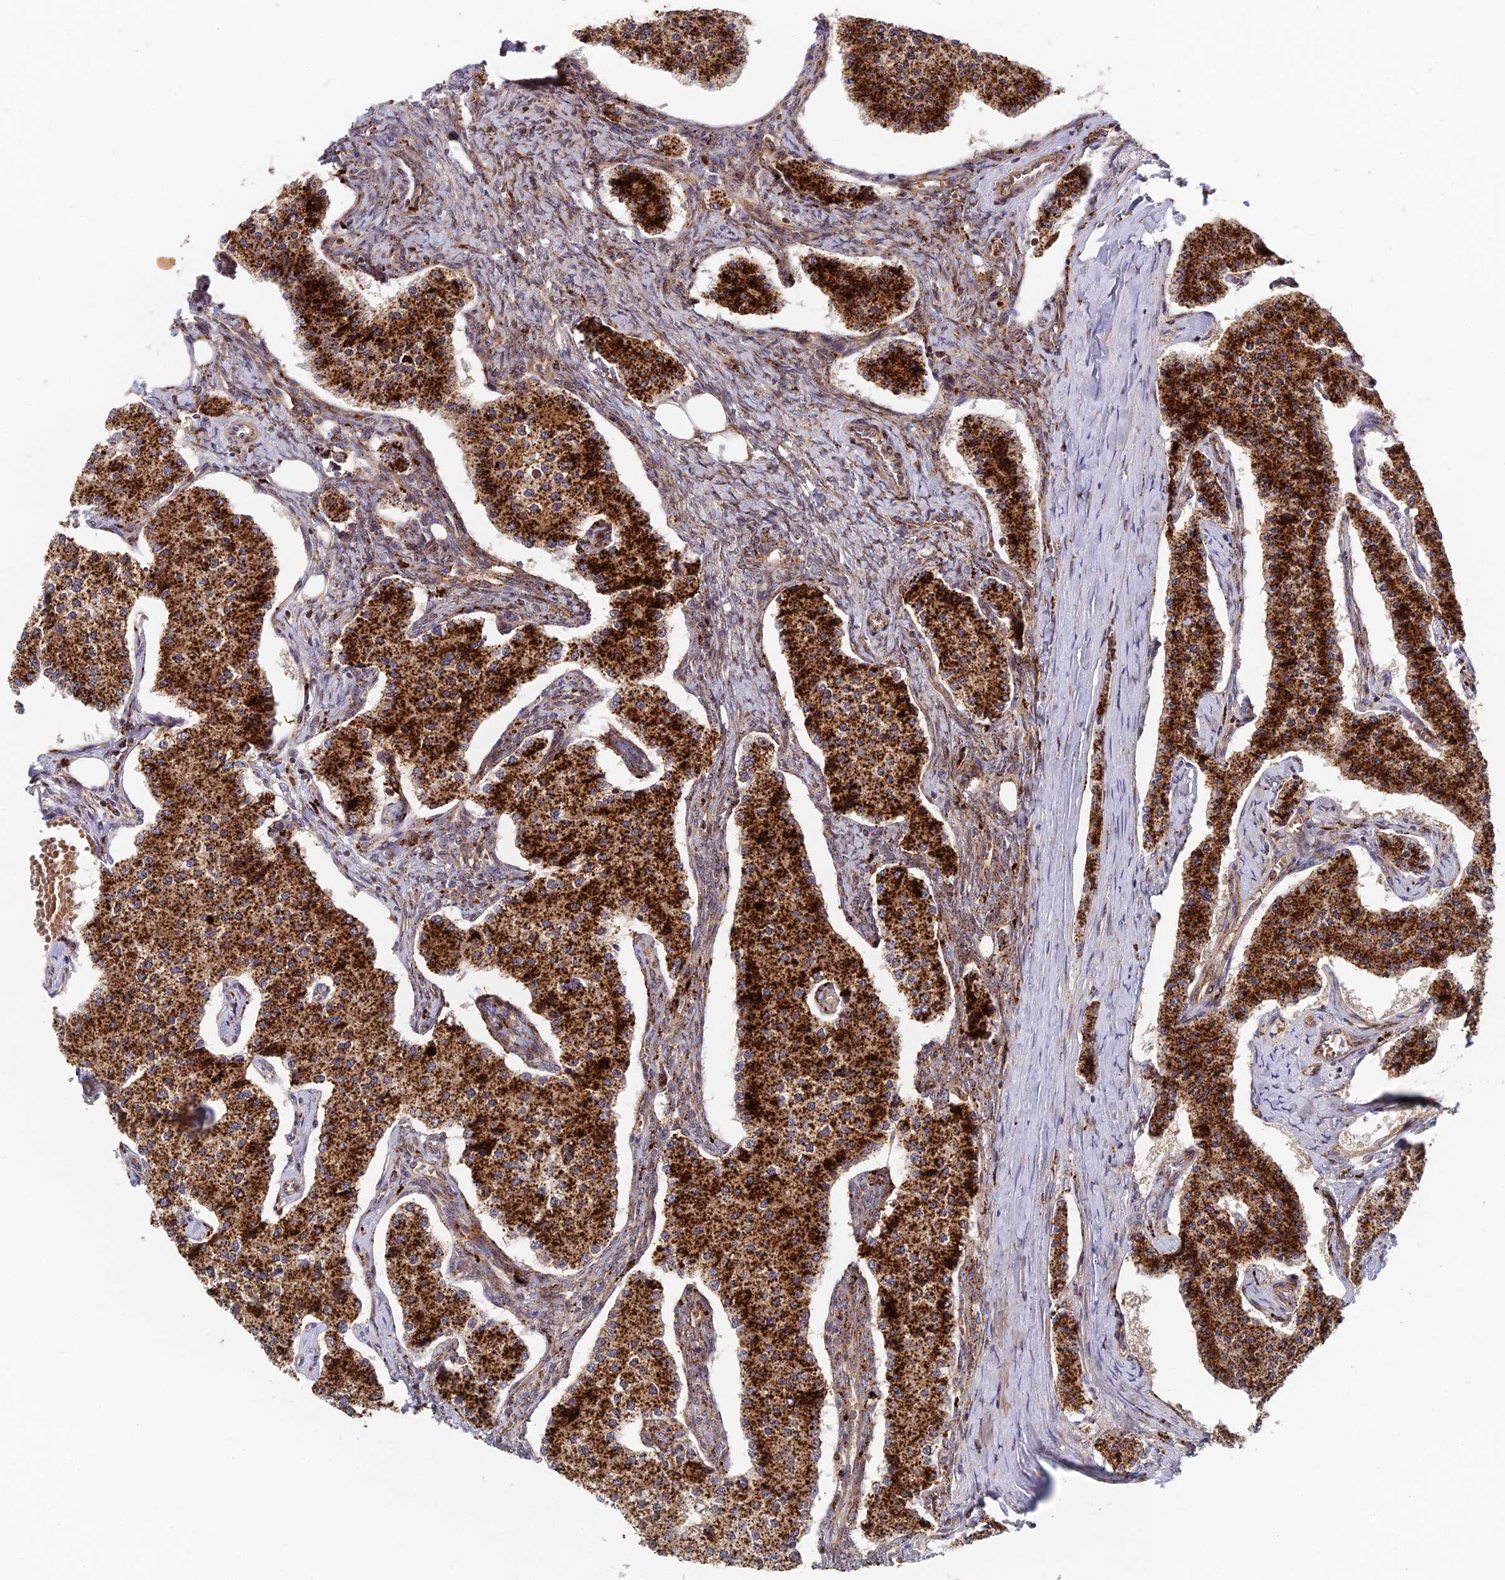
{"staining": {"intensity": "strong", "quantity": ">75%", "location": "cytoplasmic/membranous"}, "tissue": "carcinoid", "cell_type": "Tumor cells", "image_type": "cancer", "snomed": [{"axis": "morphology", "description": "Carcinoid, malignant, NOS"}, {"axis": "topography", "description": "Colon"}], "caption": "Human carcinoid (malignant) stained with a protein marker demonstrates strong staining in tumor cells.", "gene": "PPP2R3C", "patient": {"sex": "female", "age": 52}}